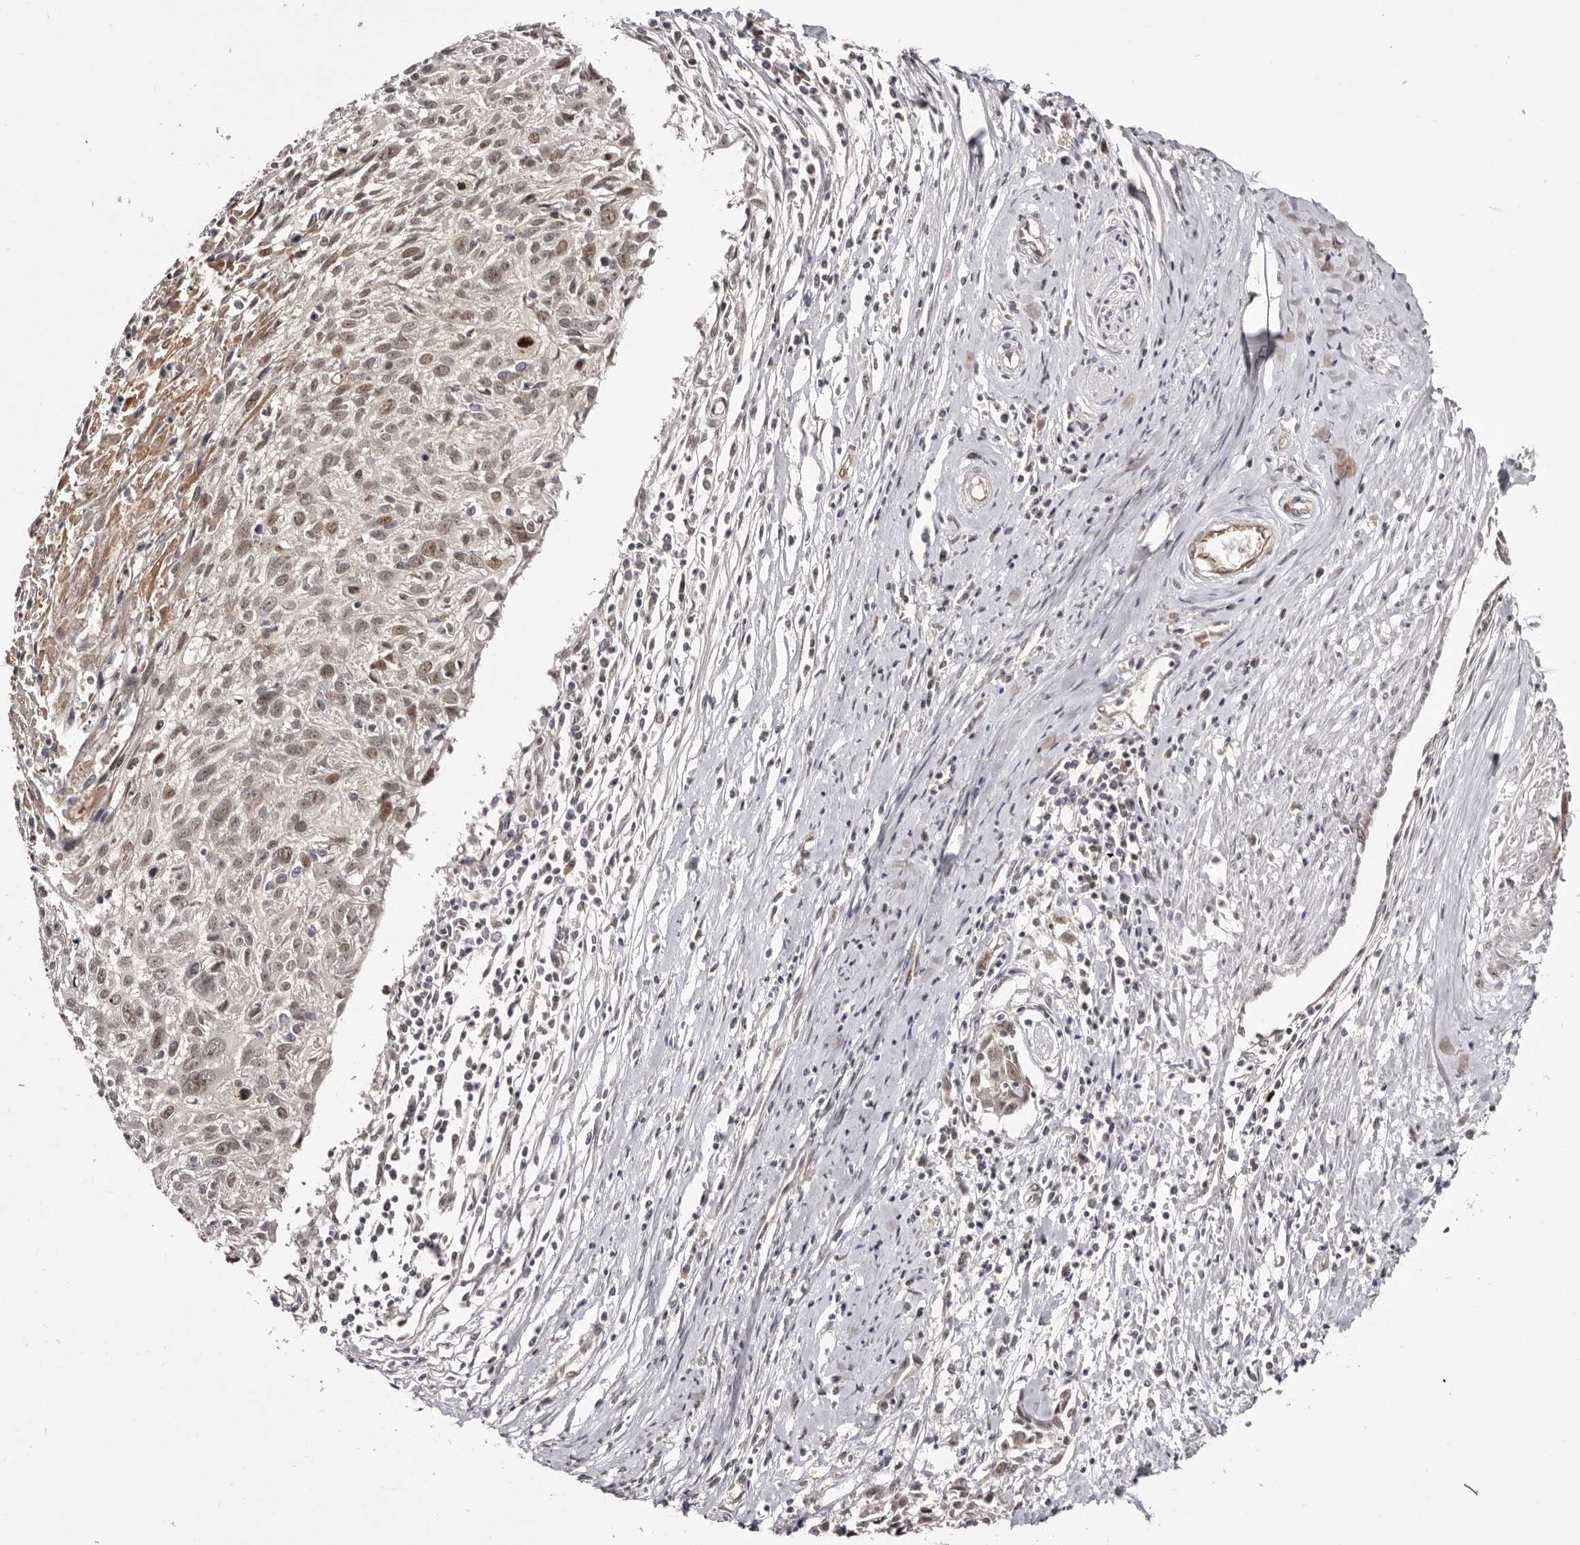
{"staining": {"intensity": "weak", "quantity": "25%-75%", "location": "nuclear"}, "tissue": "cervical cancer", "cell_type": "Tumor cells", "image_type": "cancer", "snomed": [{"axis": "morphology", "description": "Squamous cell carcinoma, NOS"}, {"axis": "topography", "description": "Cervix"}], "caption": "About 25%-75% of tumor cells in squamous cell carcinoma (cervical) reveal weak nuclear protein expression as visualized by brown immunohistochemical staining.", "gene": "EGR3", "patient": {"sex": "female", "age": 51}}